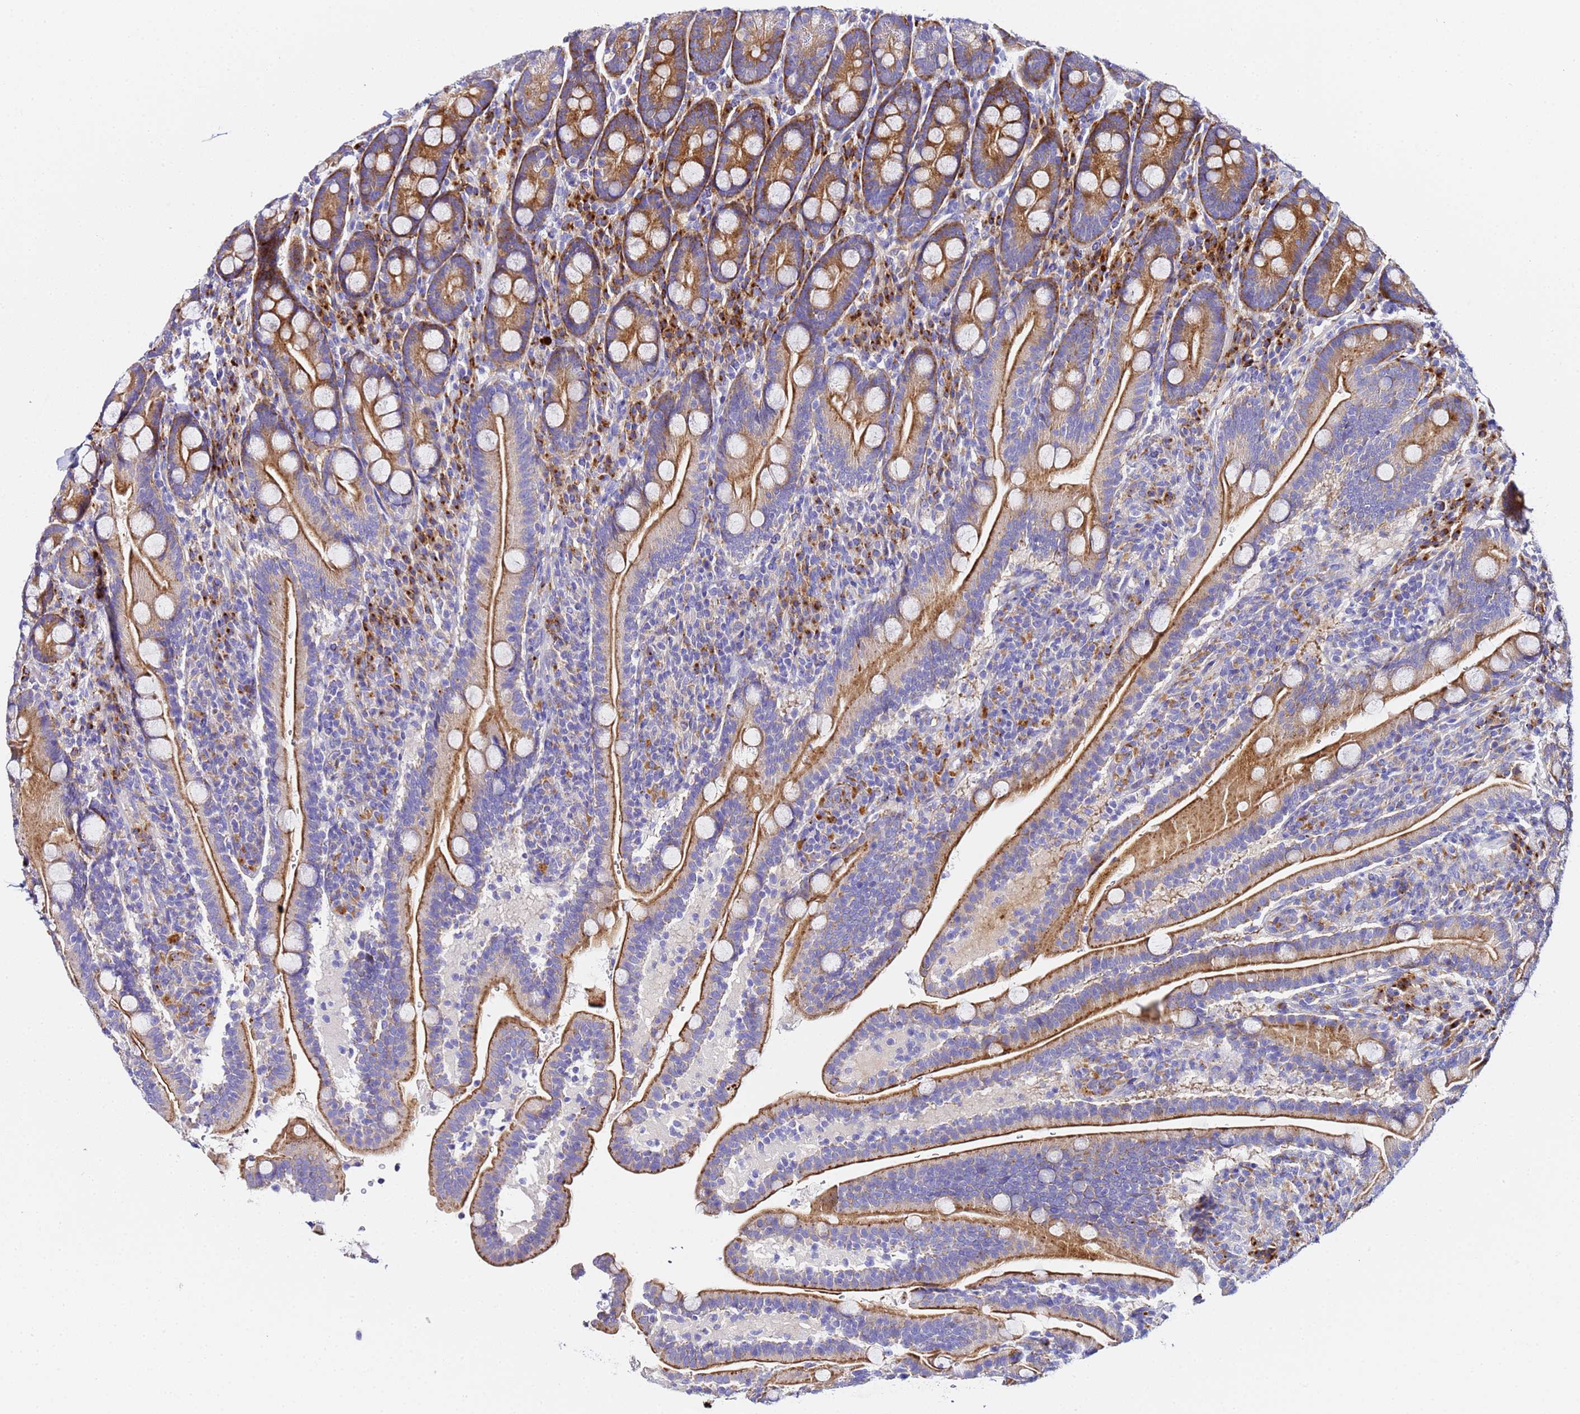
{"staining": {"intensity": "moderate", "quantity": "25%-75%", "location": "cytoplasmic/membranous"}, "tissue": "duodenum", "cell_type": "Glandular cells", "image_type": "normal", "snomed": [{"axis": "morphology", "description": "Normal tissue, NOS"}, {"axis": "topography", "description": "Duodenum"}], "caption": "The immunohistochemical stain shows moderate cytoplasmic/membranous positivity in glandular cells of benign duodenum. (DAB = brown stain, brightfield microscopy at high magnification).", "gene": "VTI1B", "patient": {"sex": "male", "age": 35}}